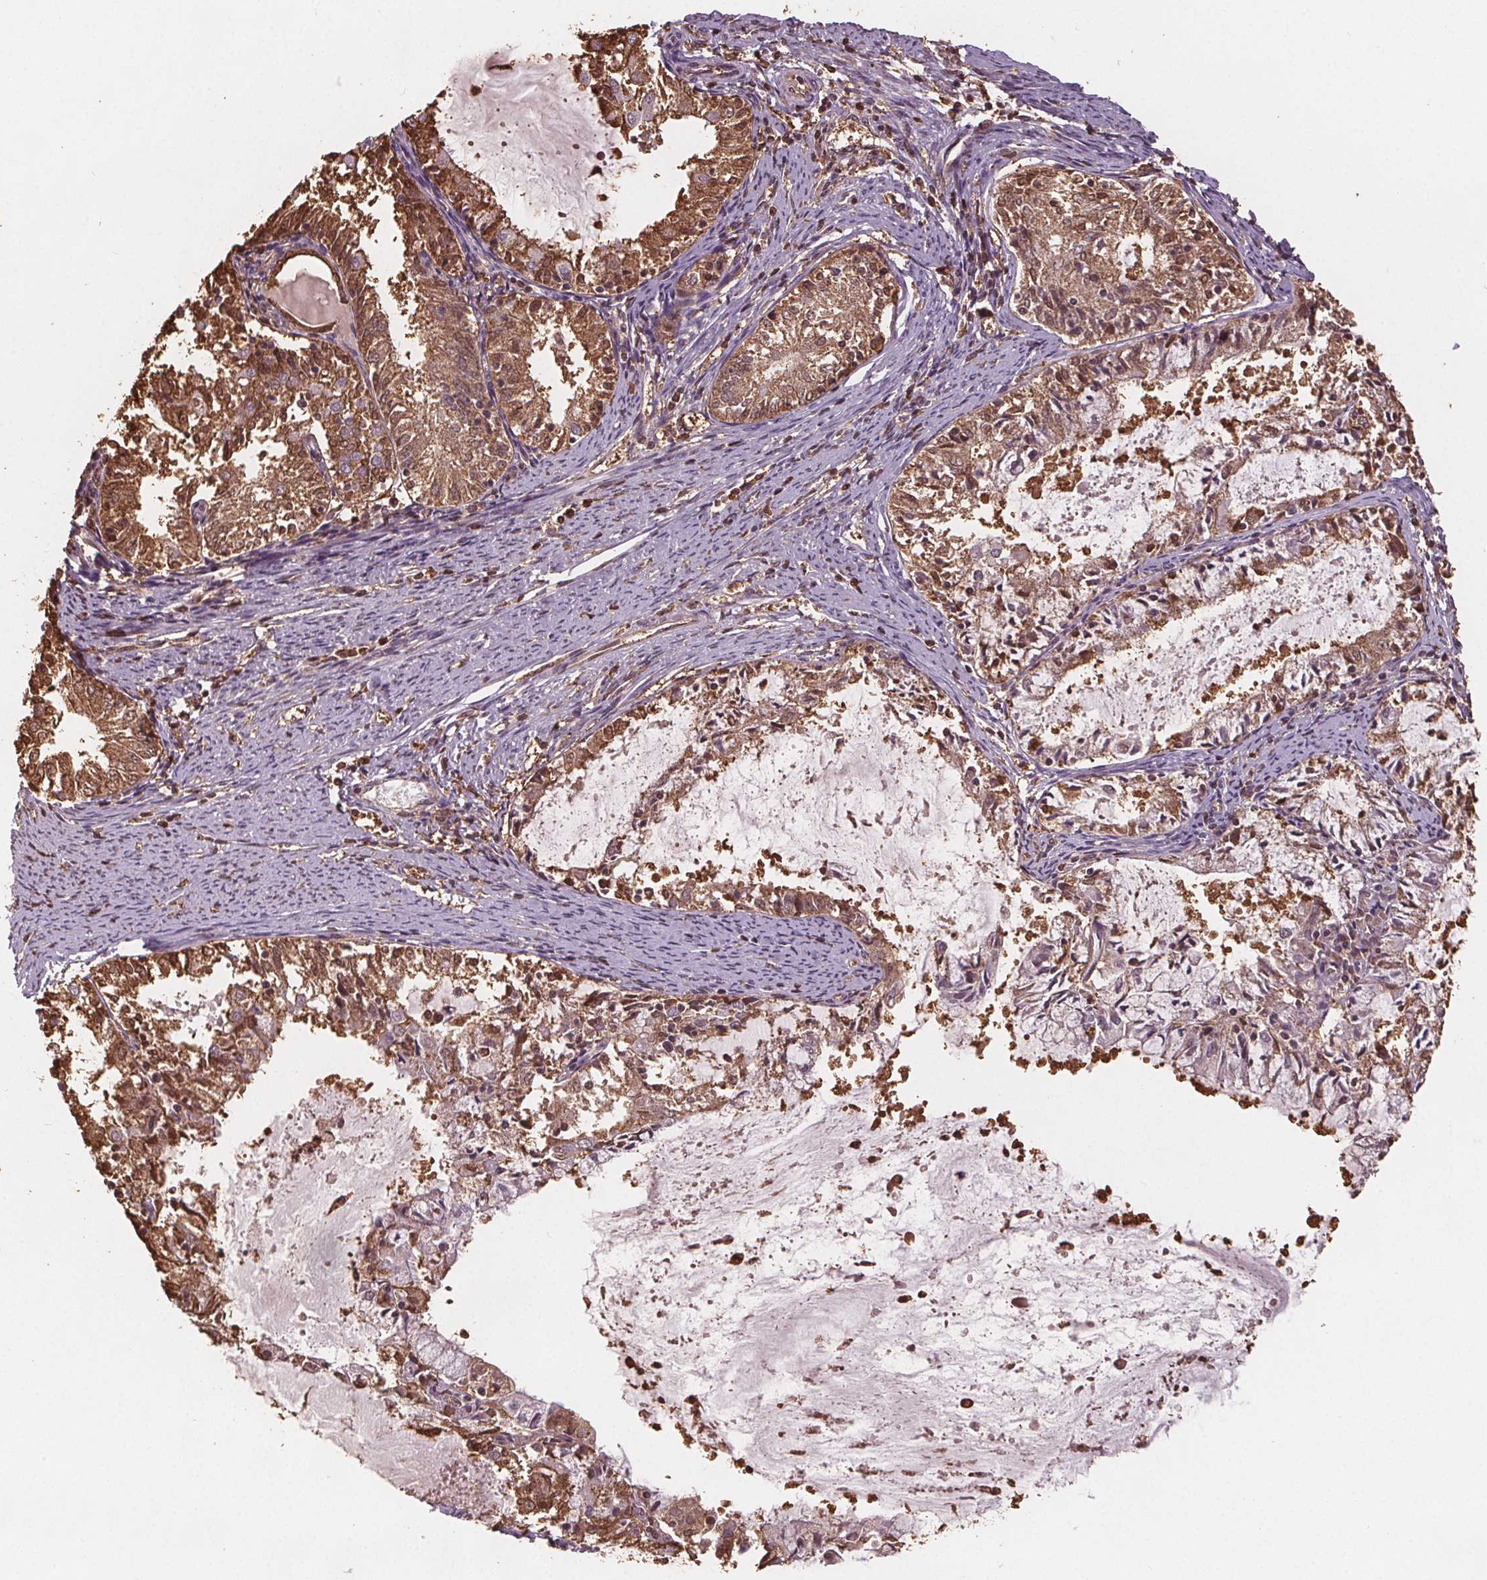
{"staining": {"intensity": "moderate", "quantity": ">75%", "location": "cytoplasmic/membranous,nuclear"}, "tissue": "endometrial cancer", "cell_type": "Tumor cells", "image_type": "cancer", "snomed": [{"axis": "morphology", "description": "Adenocarcinoma, NOS"}, {"axis": "topography", "description": "Endometrium"}], "caption": "Immunohistochemistry (IHC) micrograph of endometrial cancer stained for a protein (brown), which shows medium levels of moderate cytoplasmic/membranous and nuclear expression in about >75% of tumor cells.", "gene": "ENO1", "patient": {"sex": "female", "age": 57}}